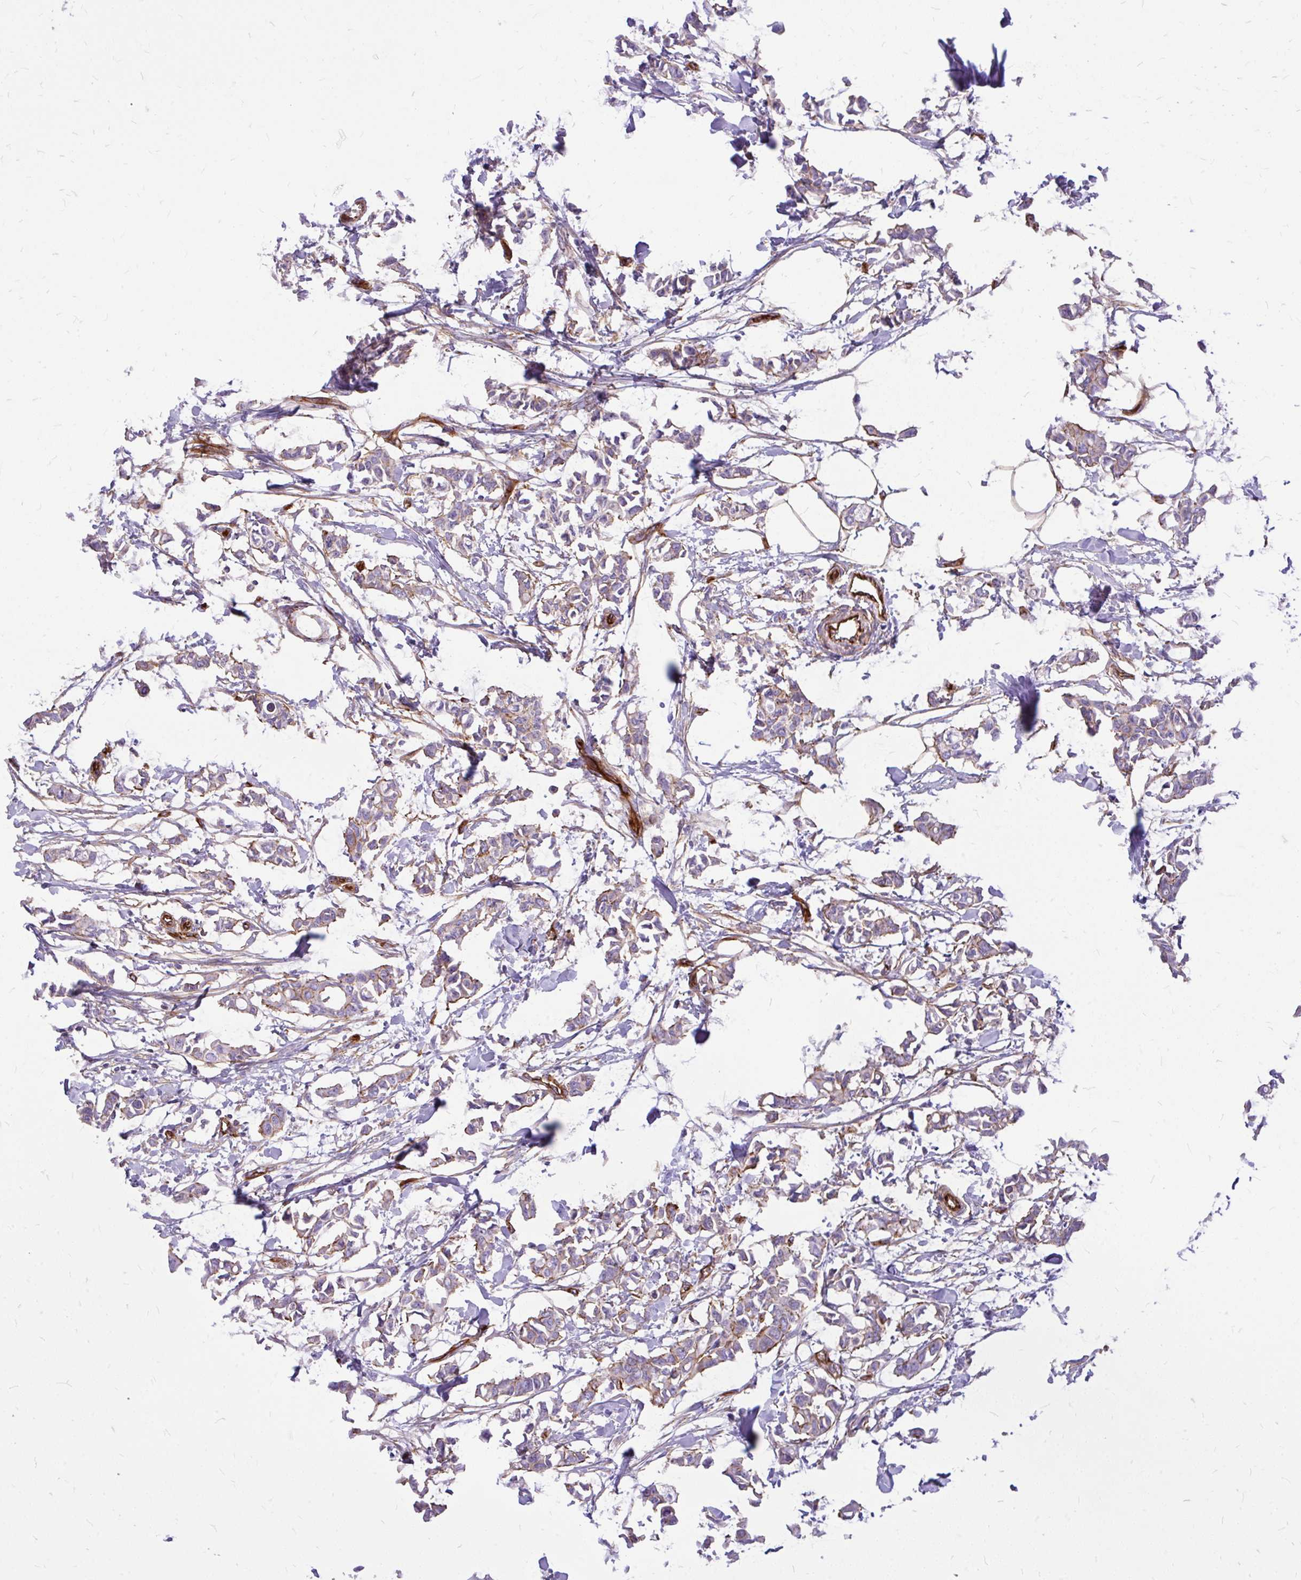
{"staining": {"intensity": "moderate", "quantity": "<25%", "location": "cytoplasmic/membranous"}, "tissue": "breast cancer", "cell_type": "Tumor cells", "image_type": "cancer", "snomed": [{"axis": "morphology", "description": "Duct carcinoma"}, {"axis": "topography", "description": "Breast"}], "caption": "Breast cancer (infiltrating ductal carcinoma) stained for a protein displays moderate cytoplasmic/membranous positivity in tumor cells.", "gene": "MAP1LC3B", "patient": {"sex": "female", "age": 41}}